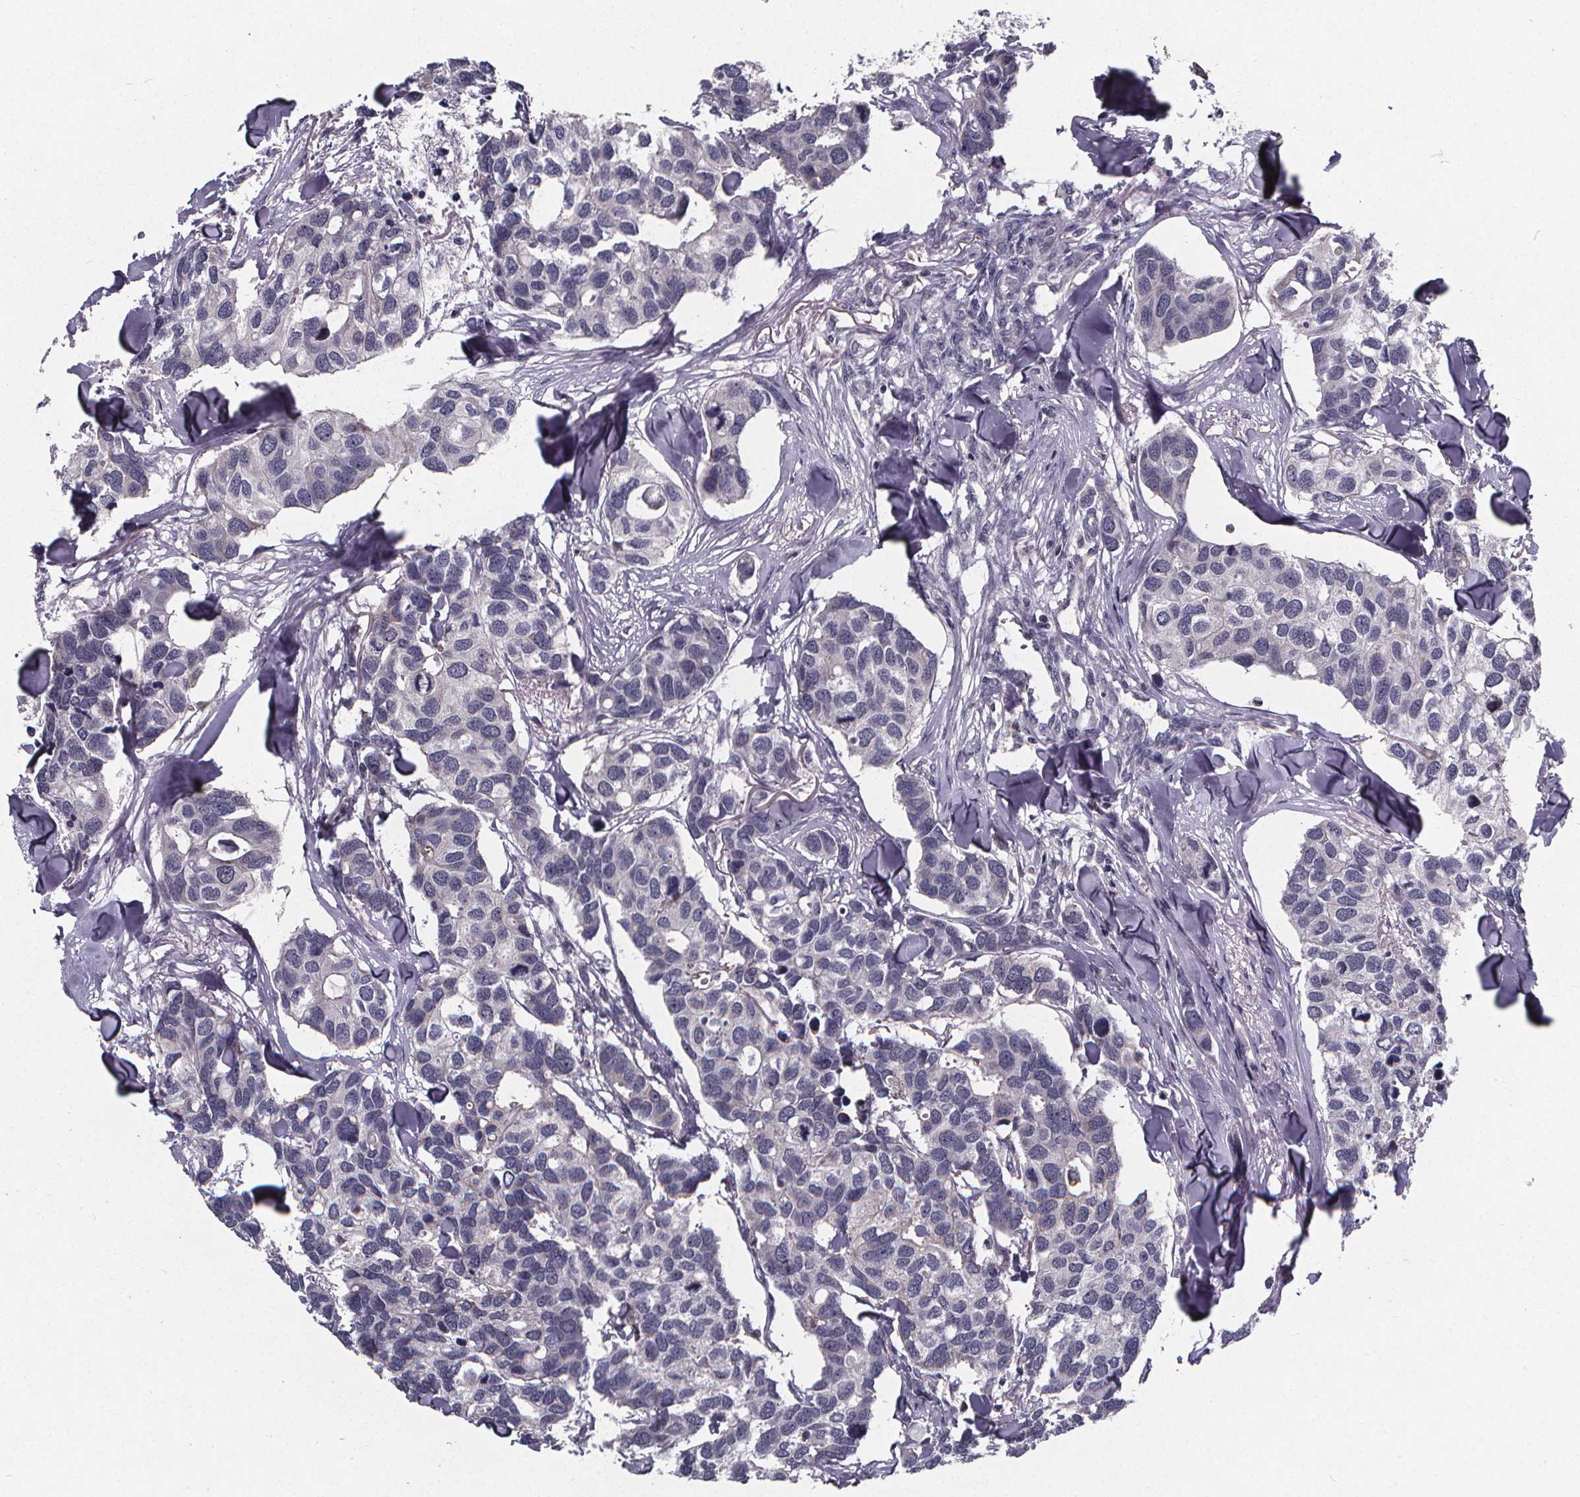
{"staining": {"intensity": "negative", "quantity": "none", "location": "none"}, "tissue": "breast cancer", "cell_type": "Tumor cells", "image_type": "cancer", "snomed": [{"axis": "morphology", "description": "Duct carcinoma"}, {"axis": "topography", "description": "Breast"}], "caption": "Immunohistochemistry photomicrograph of human breast infiltrating ductal carcinoma stained for a protein (brown), which exhibits no expression in tumor cells.", "gene": "FBXW2", "patient": {"sex": "female", "age": 83}}